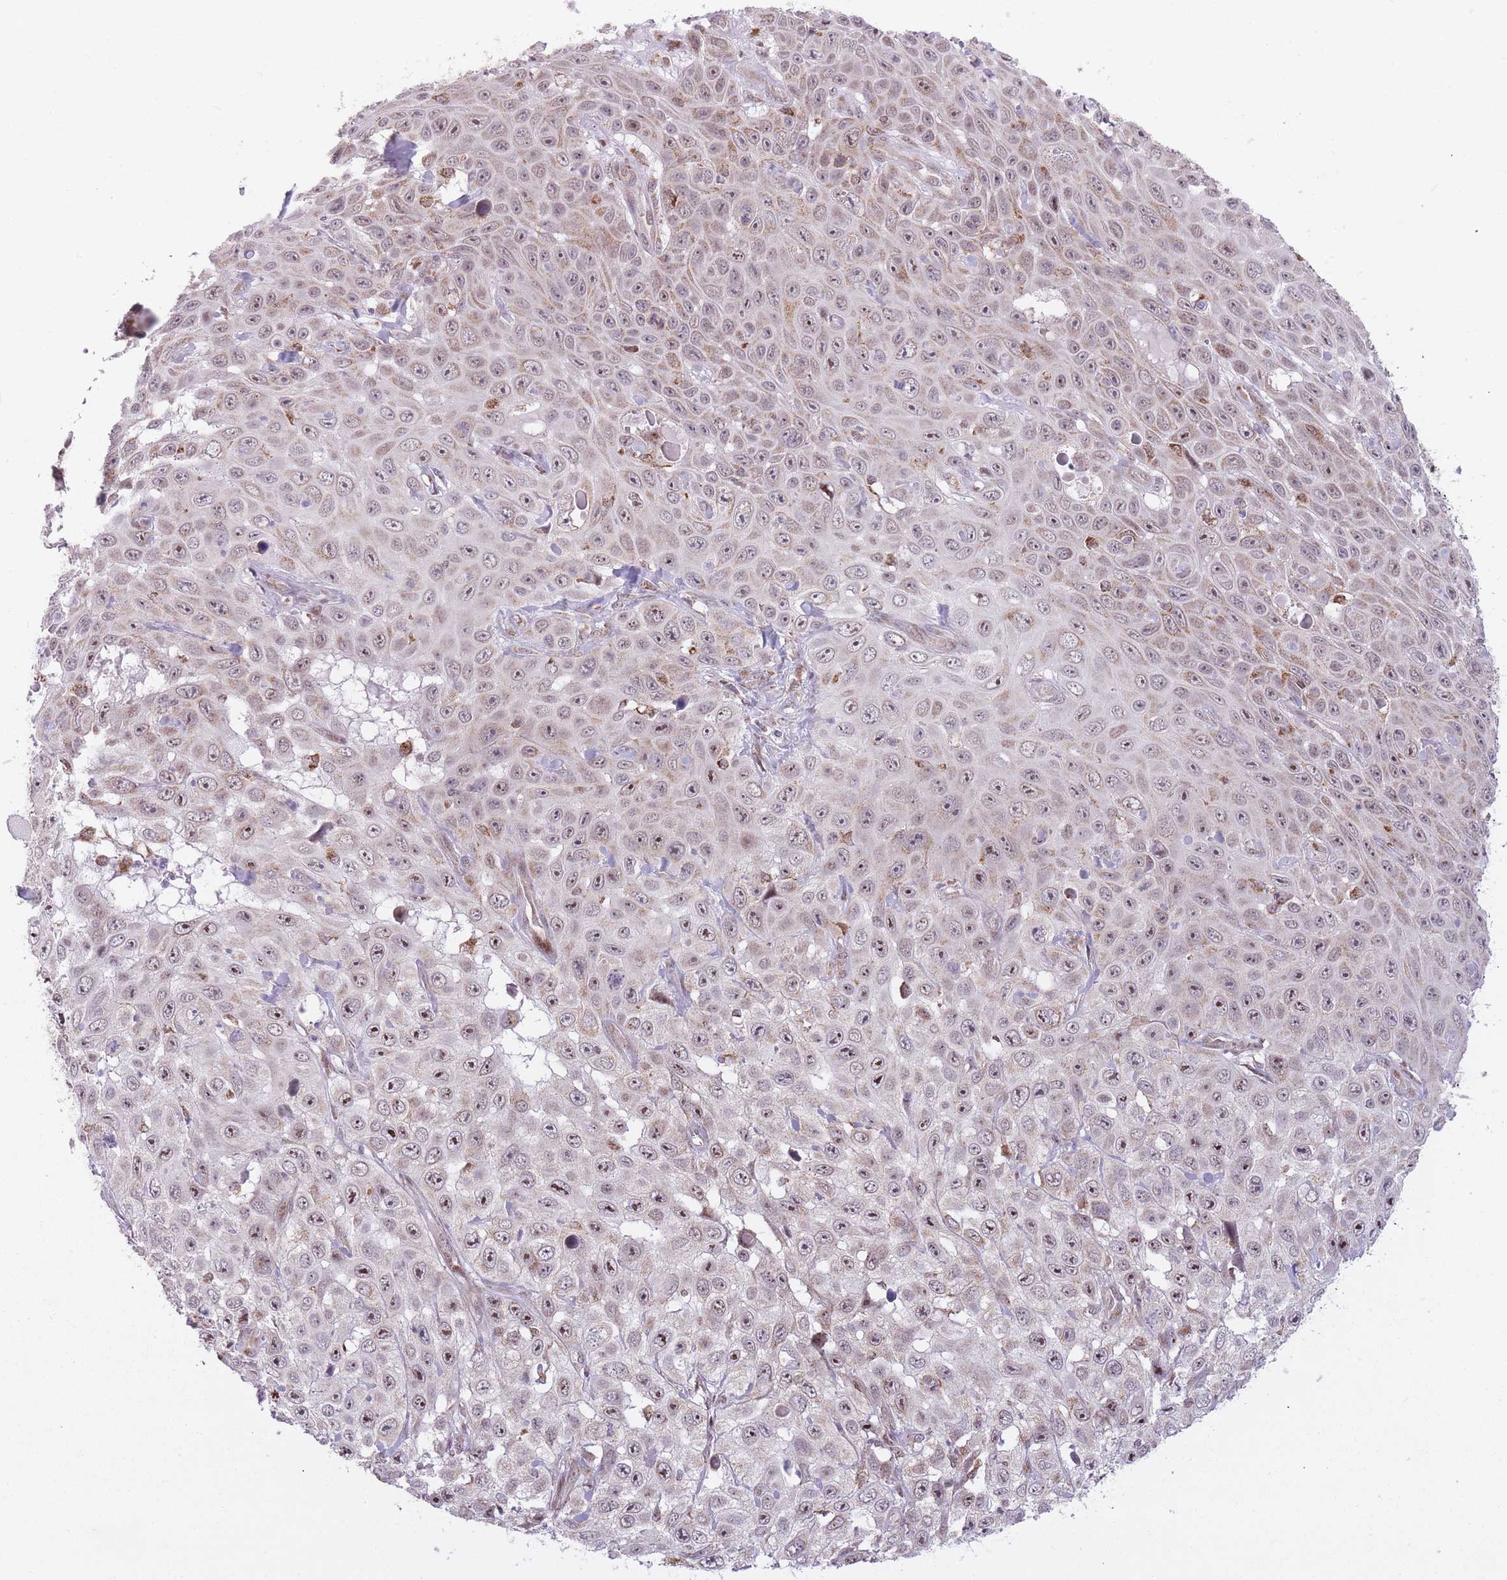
{"staining": {"intensity": "moderate", "quantity": "<25%", "location": "nuclear"}, "tissue": "skin cancer", "cell_type": "Tumor cells", "image_type": "cancer", "snomed": [{"axis": "morphology", "description": "Squamous cell carcinoma, NOS"}, {"axis": "topography", "description": "Skin"}], "caption": "Immunohistochemical staining of human skin cancer displays low levels of moderate nuclear protein staining in approximately <25% of tumor cells. (brown staining indicates protein expression, while blue staining denotes nuclei).", "gene": "DPYSL4", "patient": {"sex": "male", "age": 82}}